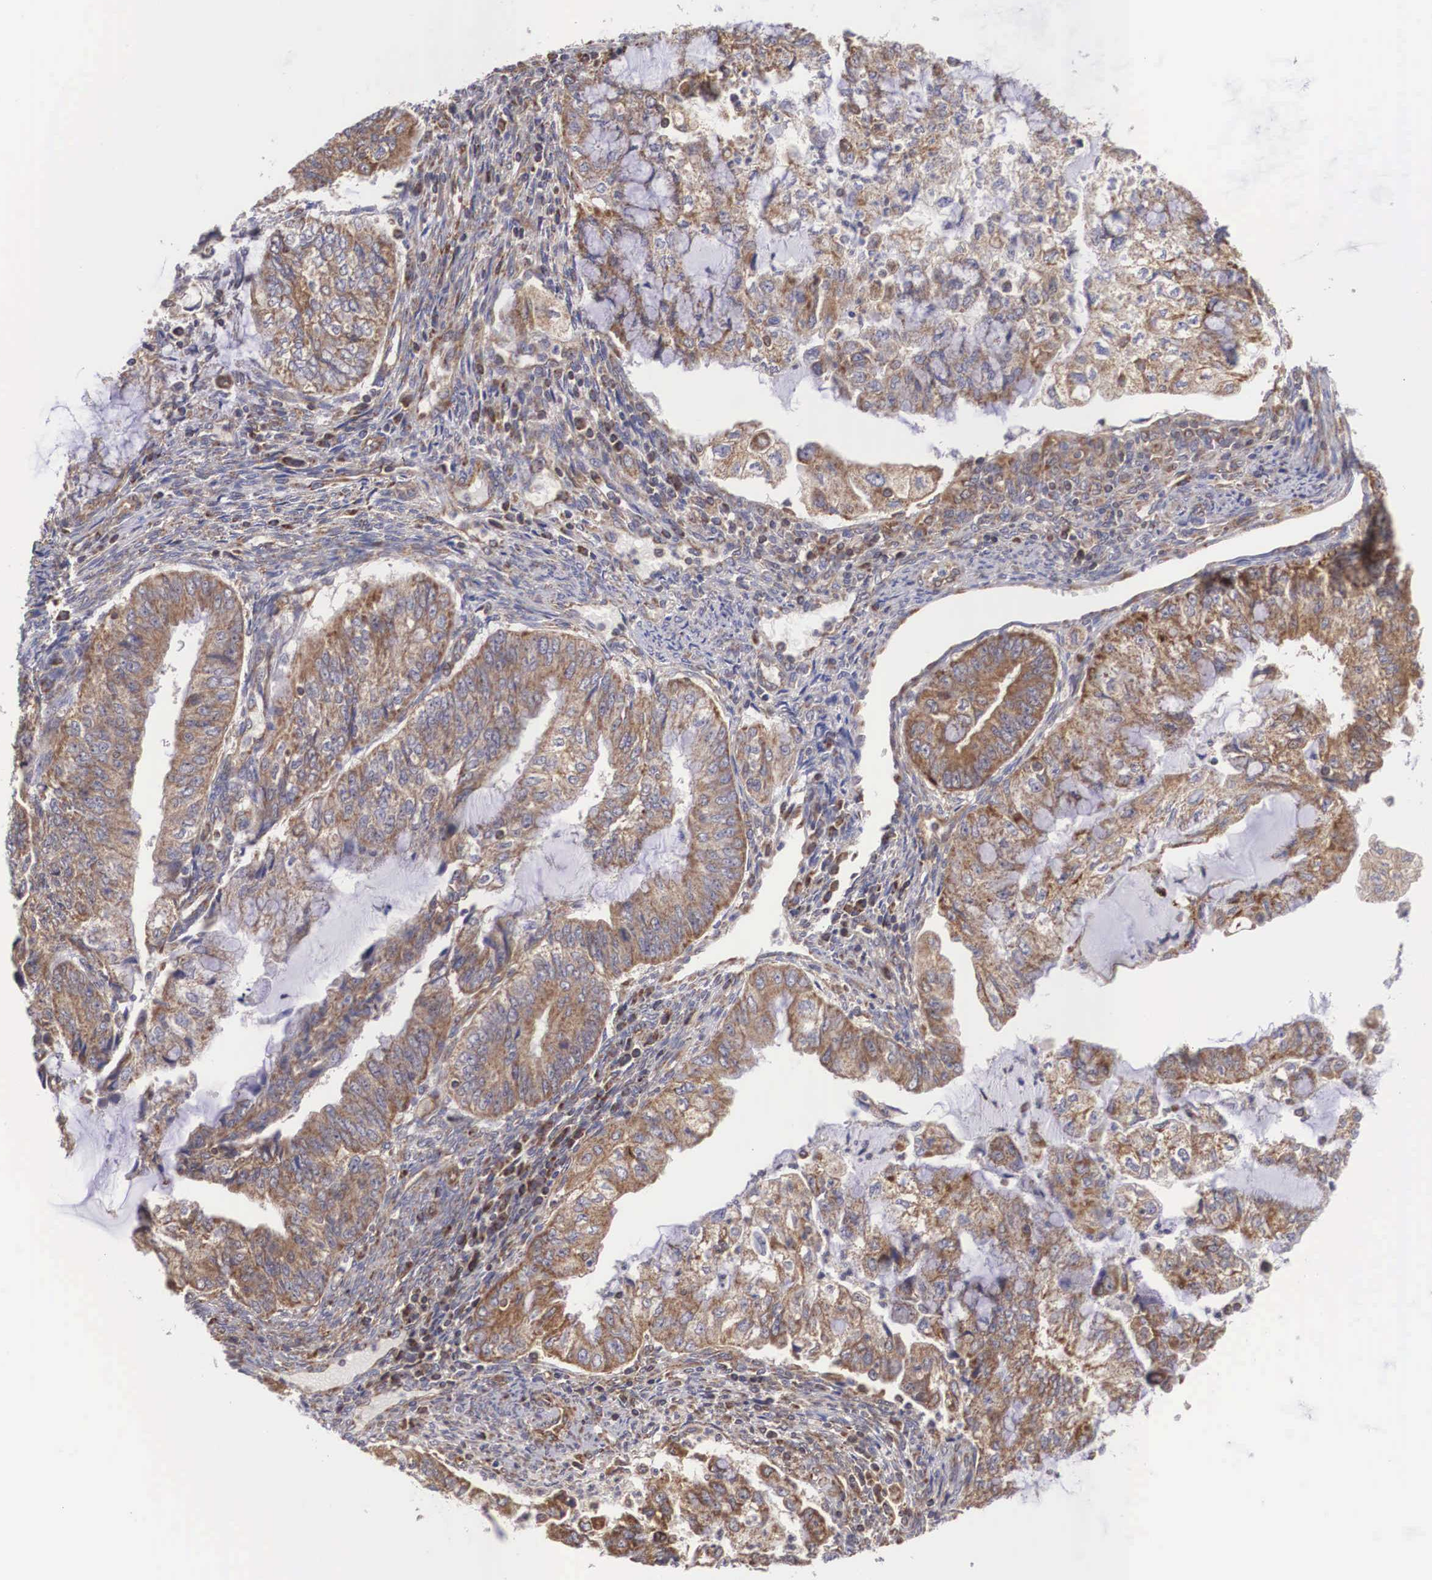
{"staining": {"intensity": "moderate", "quantity": "25%-75%", "location": "cytoplasmic/membranous"}, "tissue": "endometrial cancer", "cell_type": "Tumor cells", "image_type": "cancer", "snomed": [{"axis": "morphology", "description": "Adenocarcinoma, NOS"}, {"axis": "topography", "description": "Endometrium"}], "caption": "Protein expression analysis of human endometrial cancer (adenocarcinoma) reveals moderate cytoplasmic/membranous staining in approximately 25%-75% of tumor cells. The staining was performed using DAB, with brown indicating positive protein expression. Nuclei are stained blue with hematoxylin.", "gene": "DHRS1", "patient": {"sex": "female", "age": 75}}